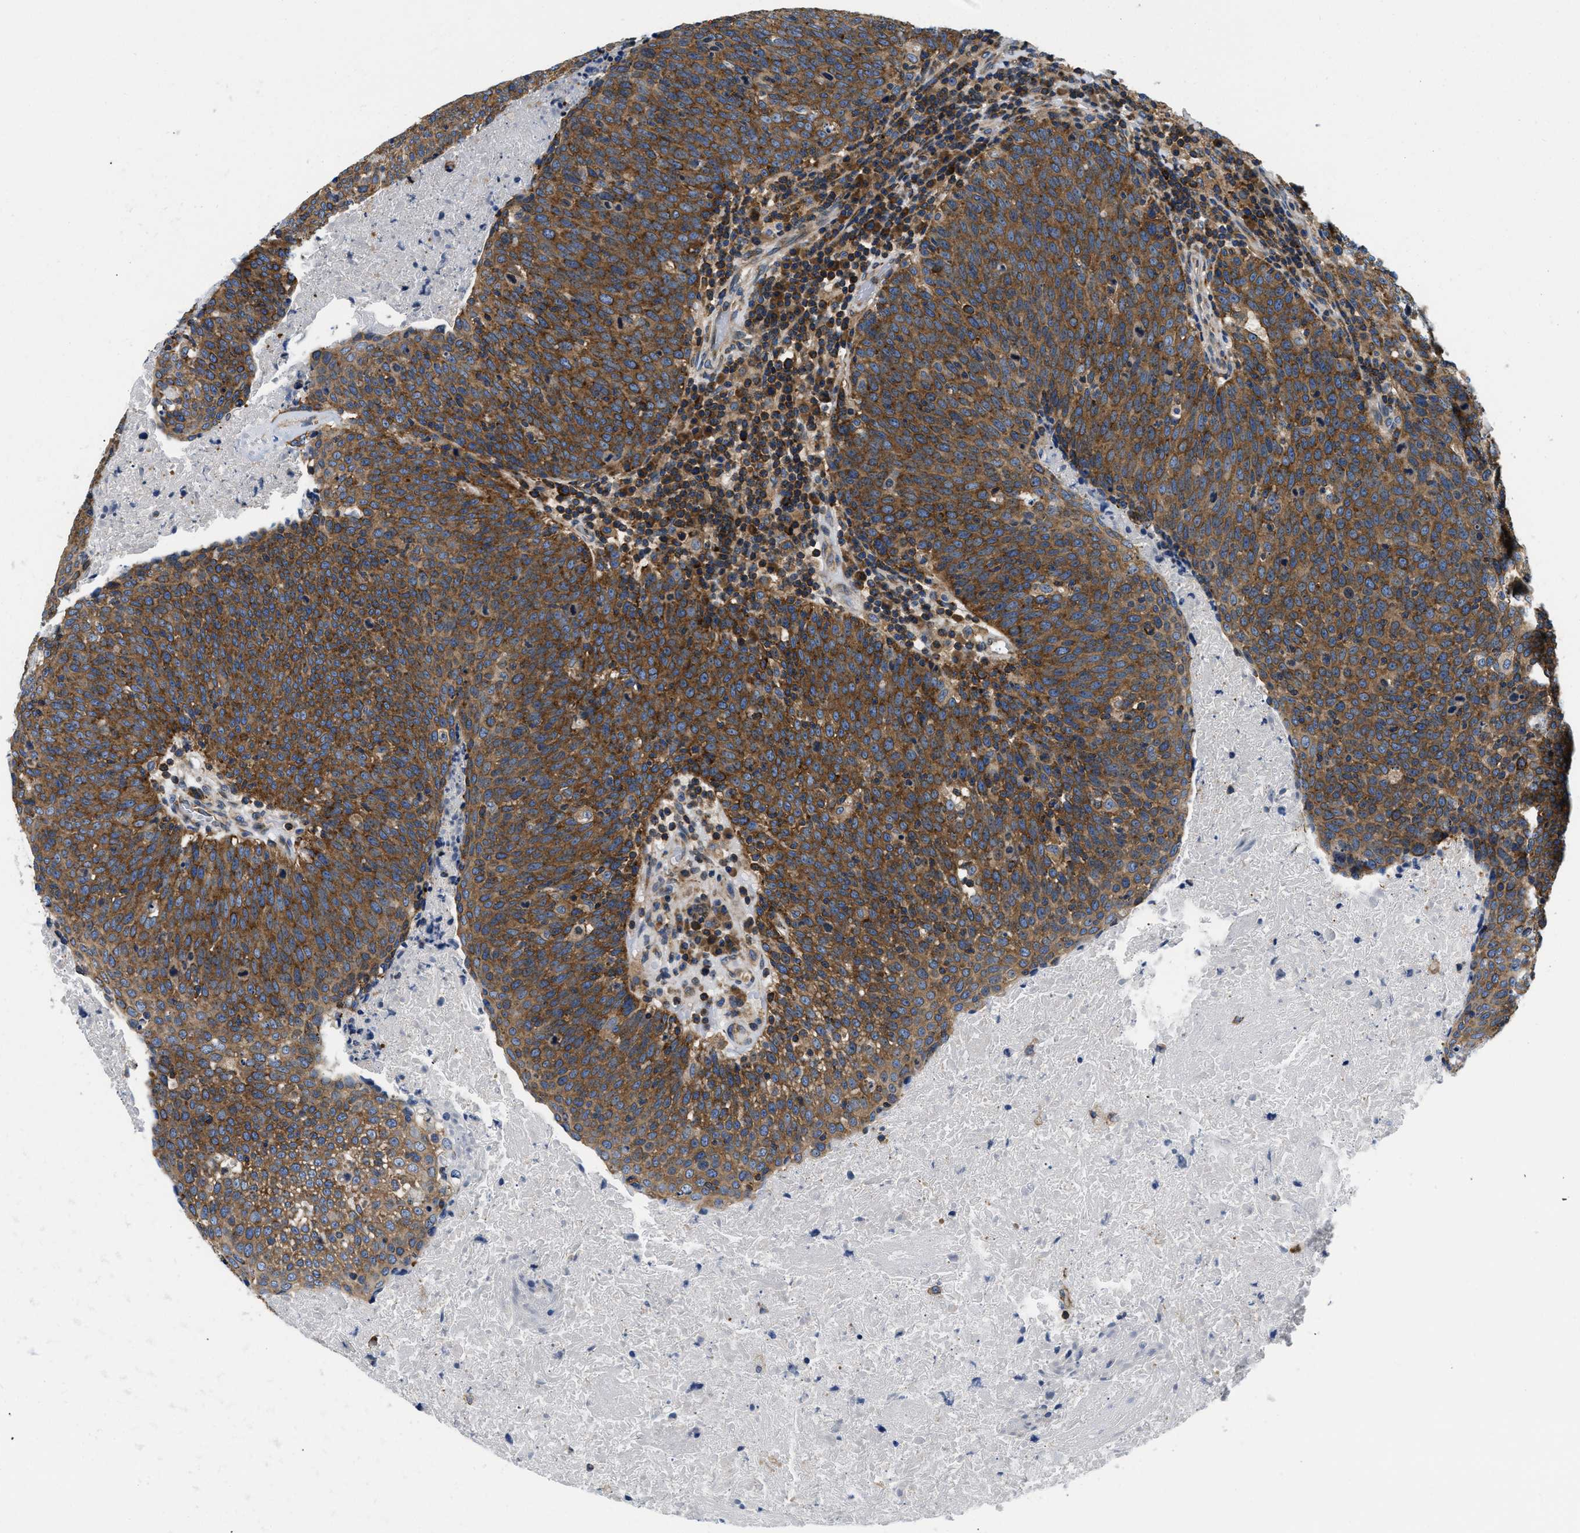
{"staining": {"intensity": "strong", "quantity": ">75%", "location": "cytoplasmic/membranous"}, "tissue": "head and neck cancer", "cell_type": "Tumor cells", "image_type": "cancer", "snomed": [{"axis": "morphology", "description": "Squamous cell carcinoma, NOS"}, {"axis": "morphology", "description": "Squamous cell carcinoma, metastatic, NOS"}, {"axis": "topography", "description": "Lymph node"}, {"axis": "topography", "description": "Head-Neck"}], "caption": "Brown immunohistochemical staining in squamous cell carcinoma (head and neck) exhibits strong cytoplasmic/membranous positivity in approximately >75% of tumor cells.", "gene": "ABCF1", "patient": {"sex": "male", "age": 62}}